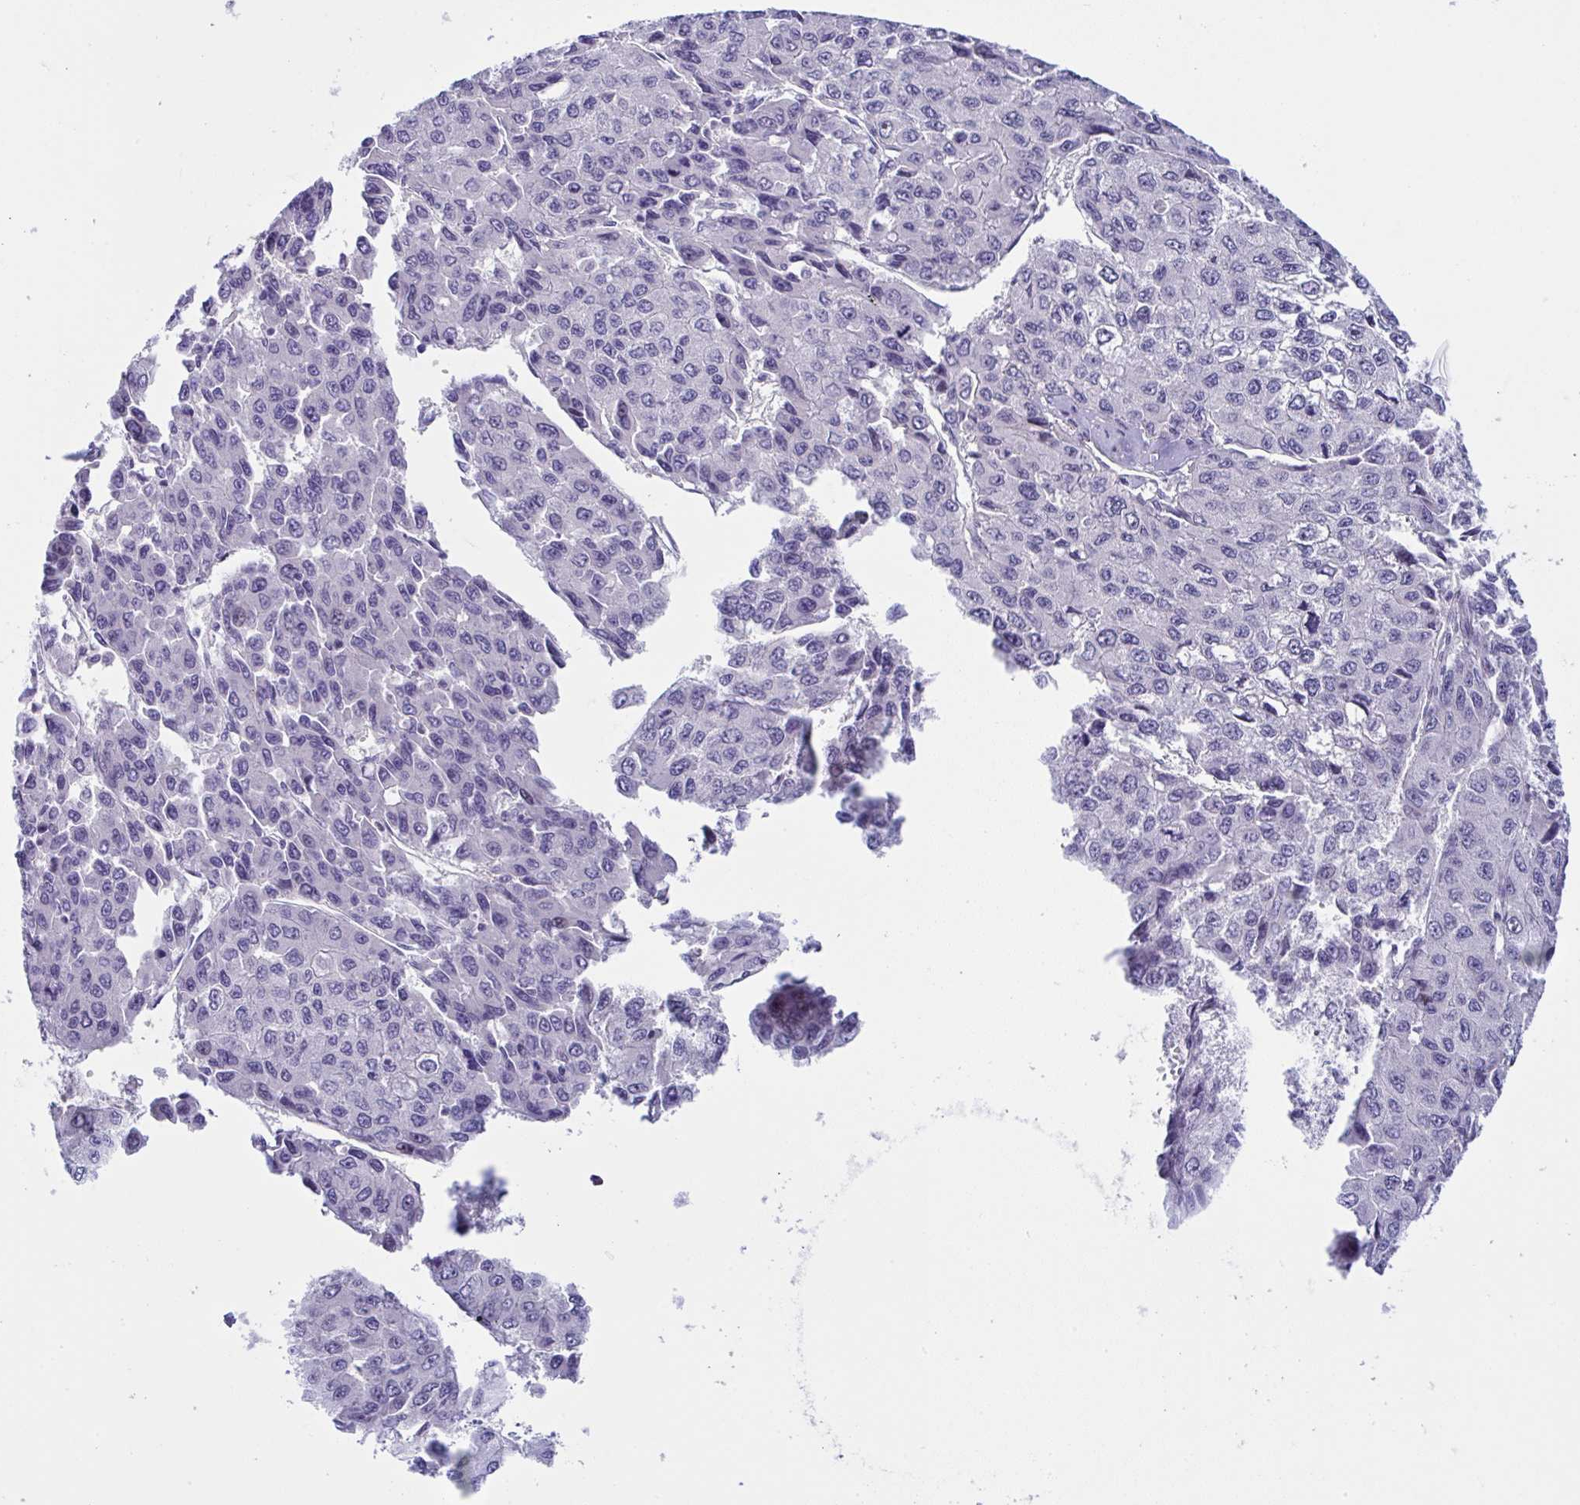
{"staining": {"intensity": "negative", "quantity": "none", "location": "none"}, "tissue": "liver cancer", "cell_type": "Tumor cells", "image_type": "cancer", "snomed": [{"axis": "morphology", "description": "Carcinoma, Hepatocellular, NOS"}, {"axis": "topography", "description": "Liver"}], "caption": "Immunohistochemical staining of human liver hepatocellular carcinoma displays no significant staining in tumor cells.", "gene": "ZNF713", "patient": {"sex": "female", "age": 66}}